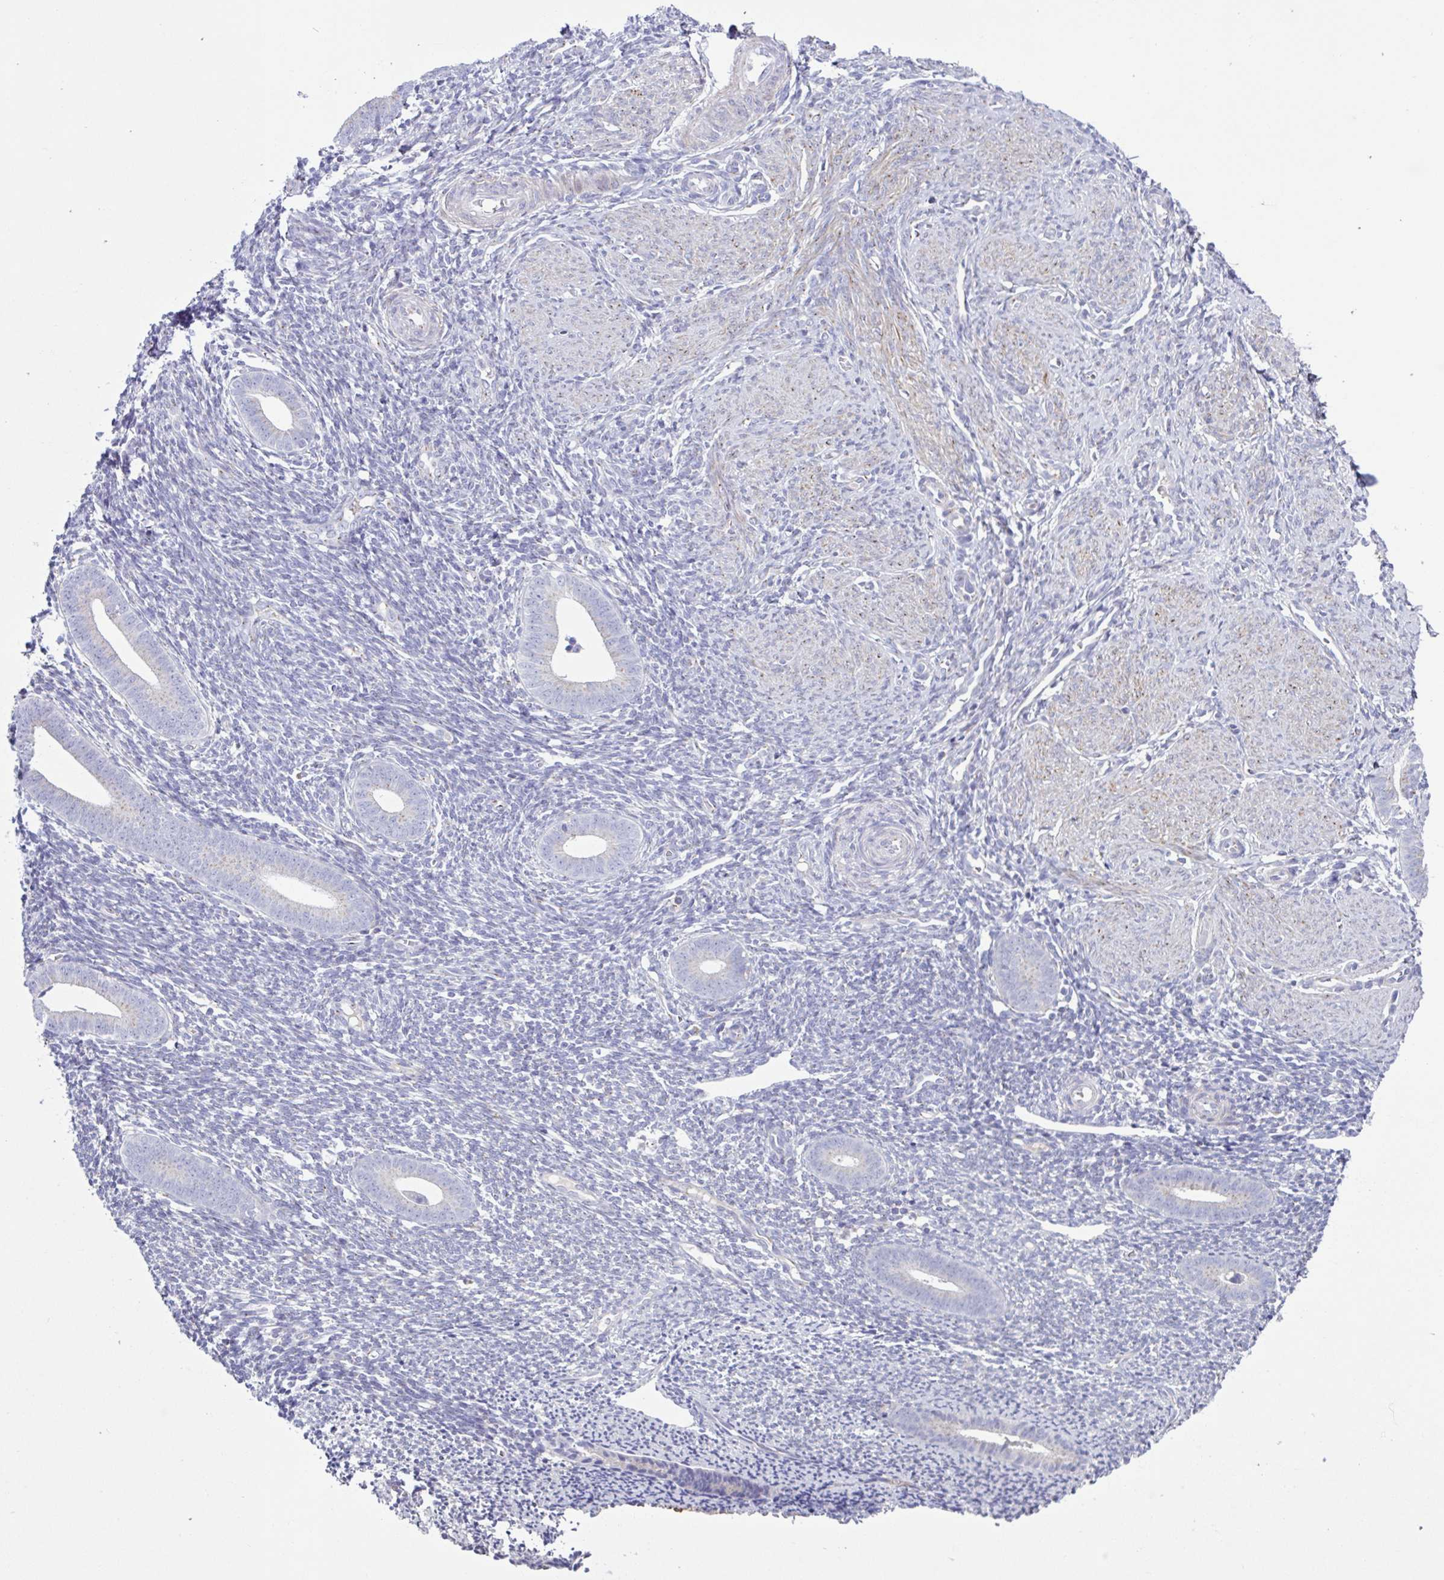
{"staining": {"intensity": "negative", "quantity": "none", "location": "none"}, "tissue": "endometrium", "cell_type": "Cells in endometrial stroma", "image_type": "normal", "snomed": [{"axis": "morphology", "description": "Normal tissue, NOS"}, {"axis": "topography", "description": "Endometrium"}], "caption": "The IHC photomicrograph has no significant expression in cells in endometrial stroma of endometrium.", "gene": "COL17A1", "patient": {"sex": "female", "age": 39}}